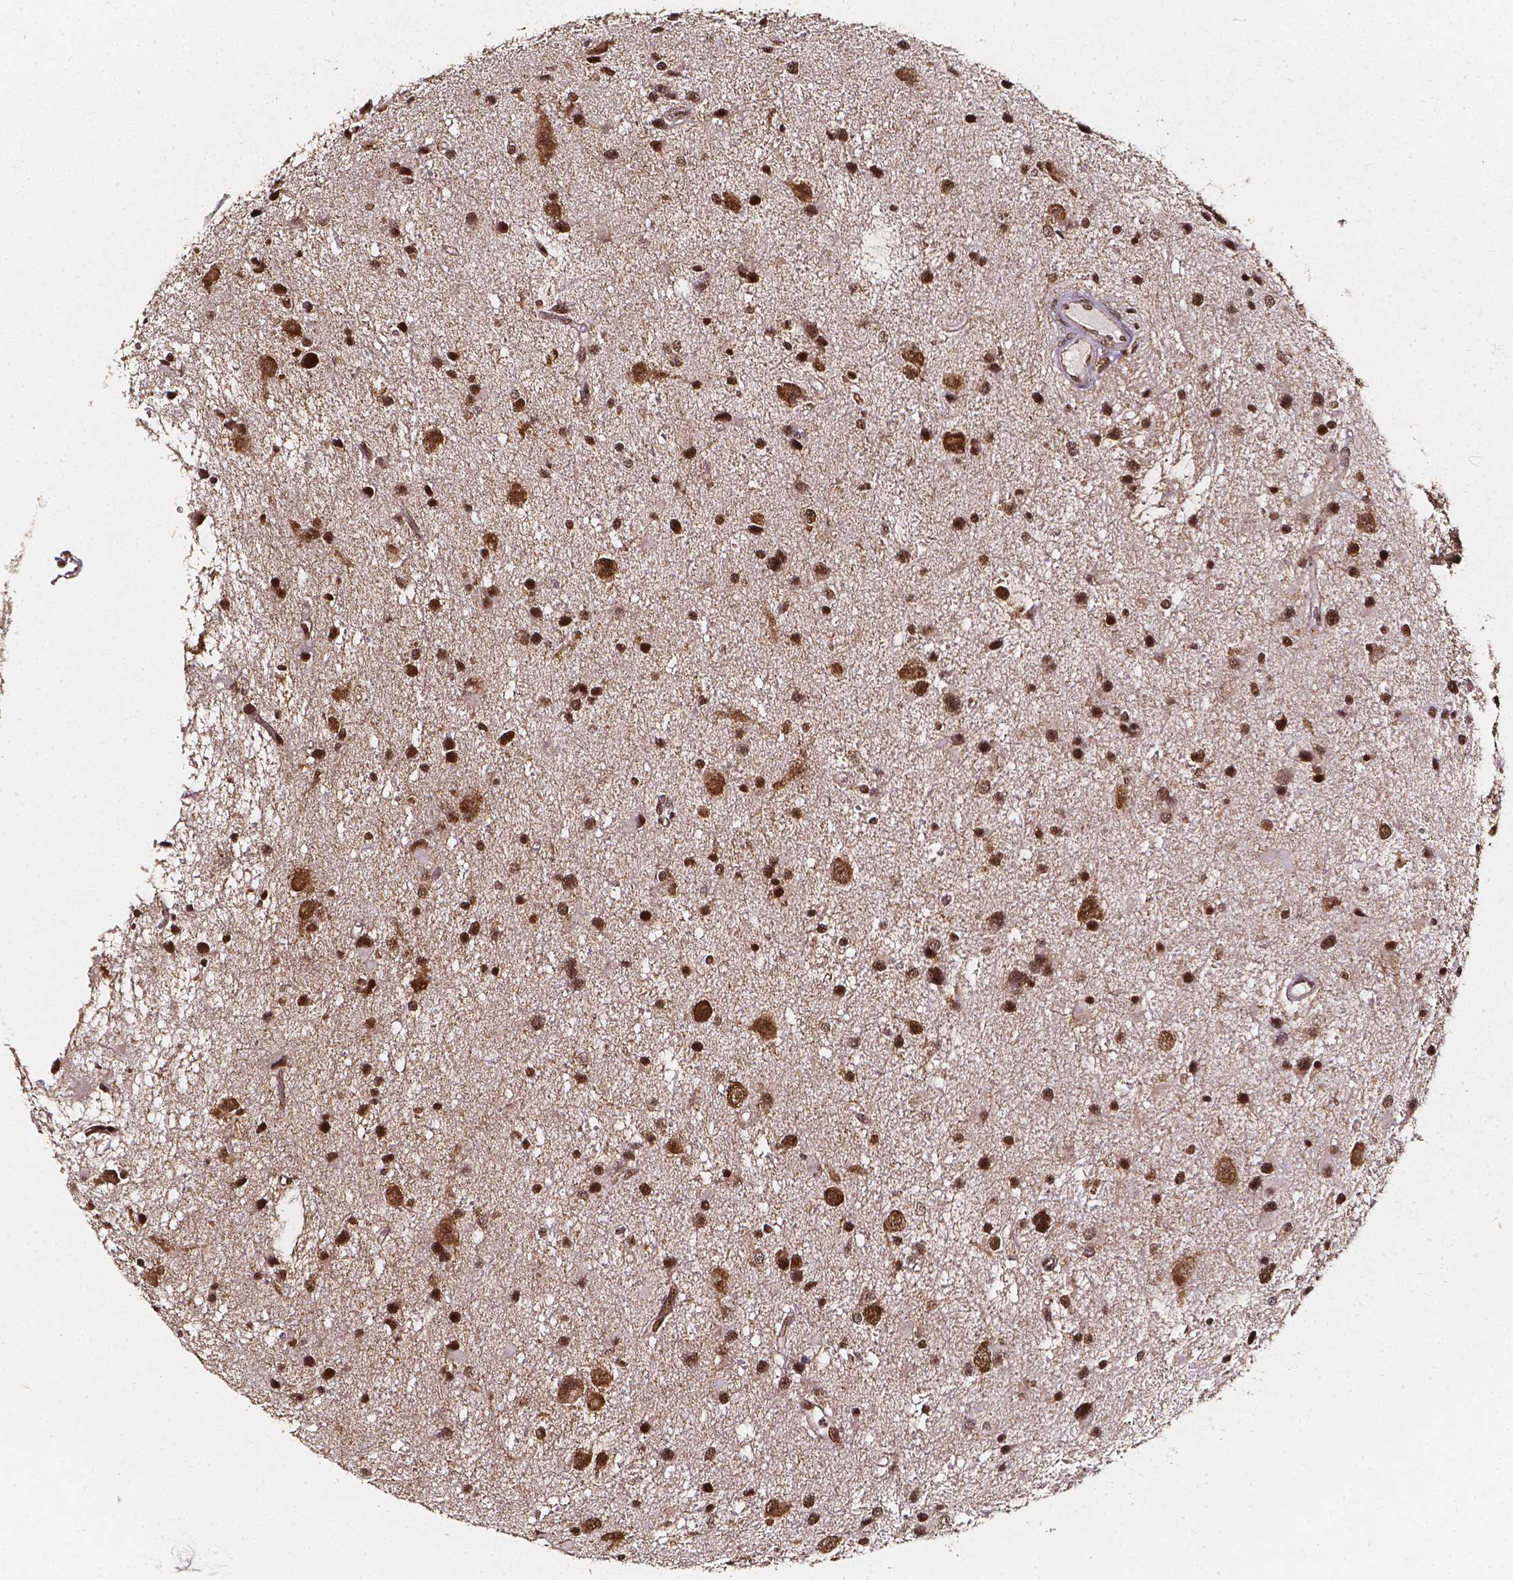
{"staining": {"intensity": "strong", "quantity": ">75%", "location": "cytoplasmic/membranous,nuclear"}, "tissue": "glioma", "cell_type": "Tumor cells", "image_type": "cancer", "snomed": [{"axis": "morphology", "description": "Glioma, malignant, Low grade"}, {"axis": "topography", "description": "Brain"}], "caption": "Immunohistochemical staining of glioma demonstrates strong cytoplasmic/membranous and nuclear protein positivity in about >75% of tumor cells.", "gene": "SMN1", "patient": {"sex": "female", "age": 32}}